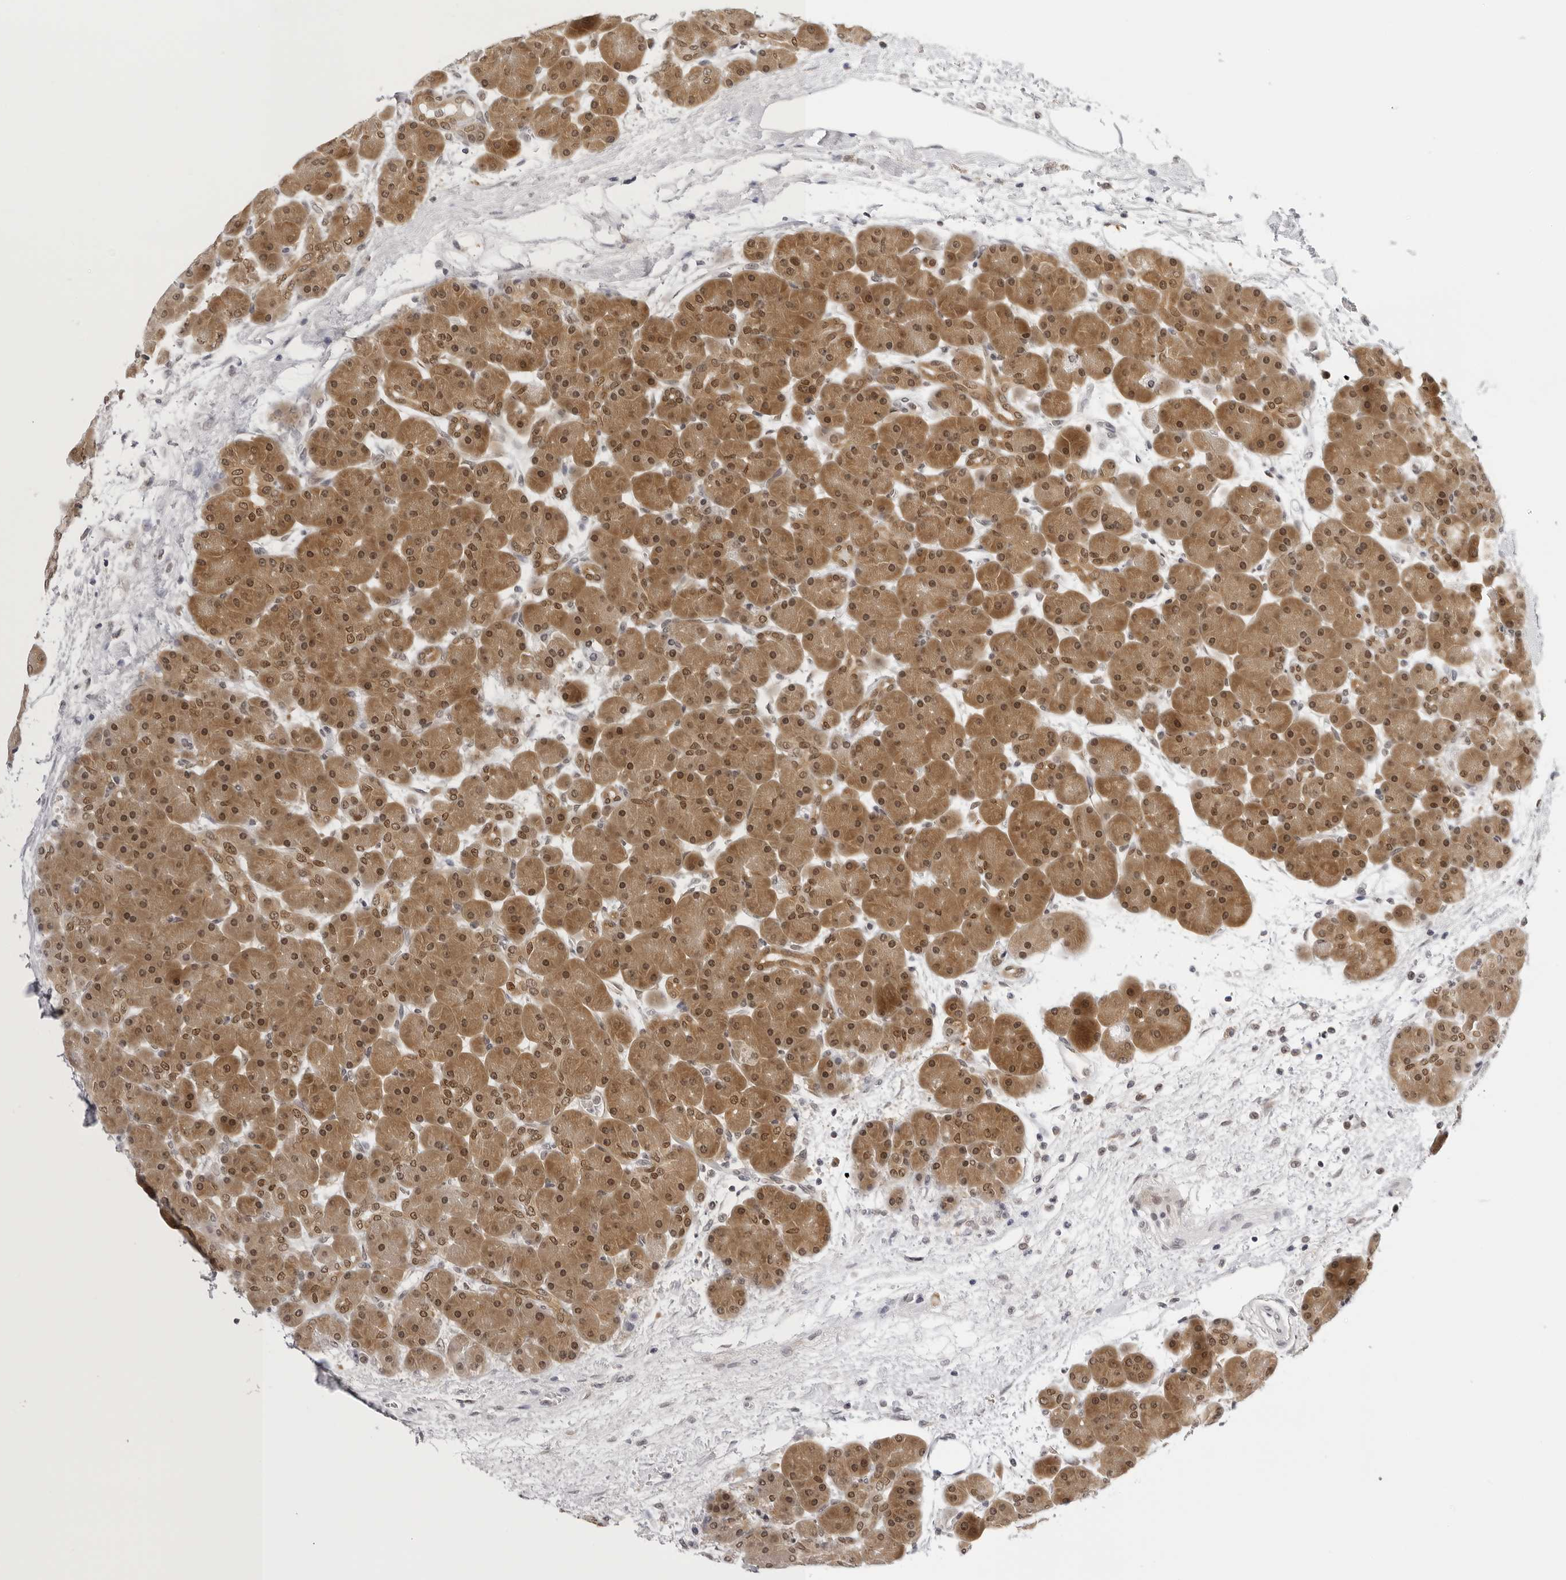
{"staining": {"intensity": "moderate", "quantity": ">75%", "location": "cytoplasmic/membranous,nuclear"}, "tissue": "pancreas", "cell_type": "Exocrine glandular cells", "image_type": "normal", "snomed": [{"axis": "morphology", "description": "Normal tissue, NOS"}, {"axis": "topography", "description": "Pancreas"}], "caption": "Protein expression analysis of benign human pancreas reveals moderate cytoplasmic/membranous,nuclear positivity in approximately >75% of exocrine glandular cells.", "gene": "WDR77", "patient": {"sex": "male", "age": 66}}